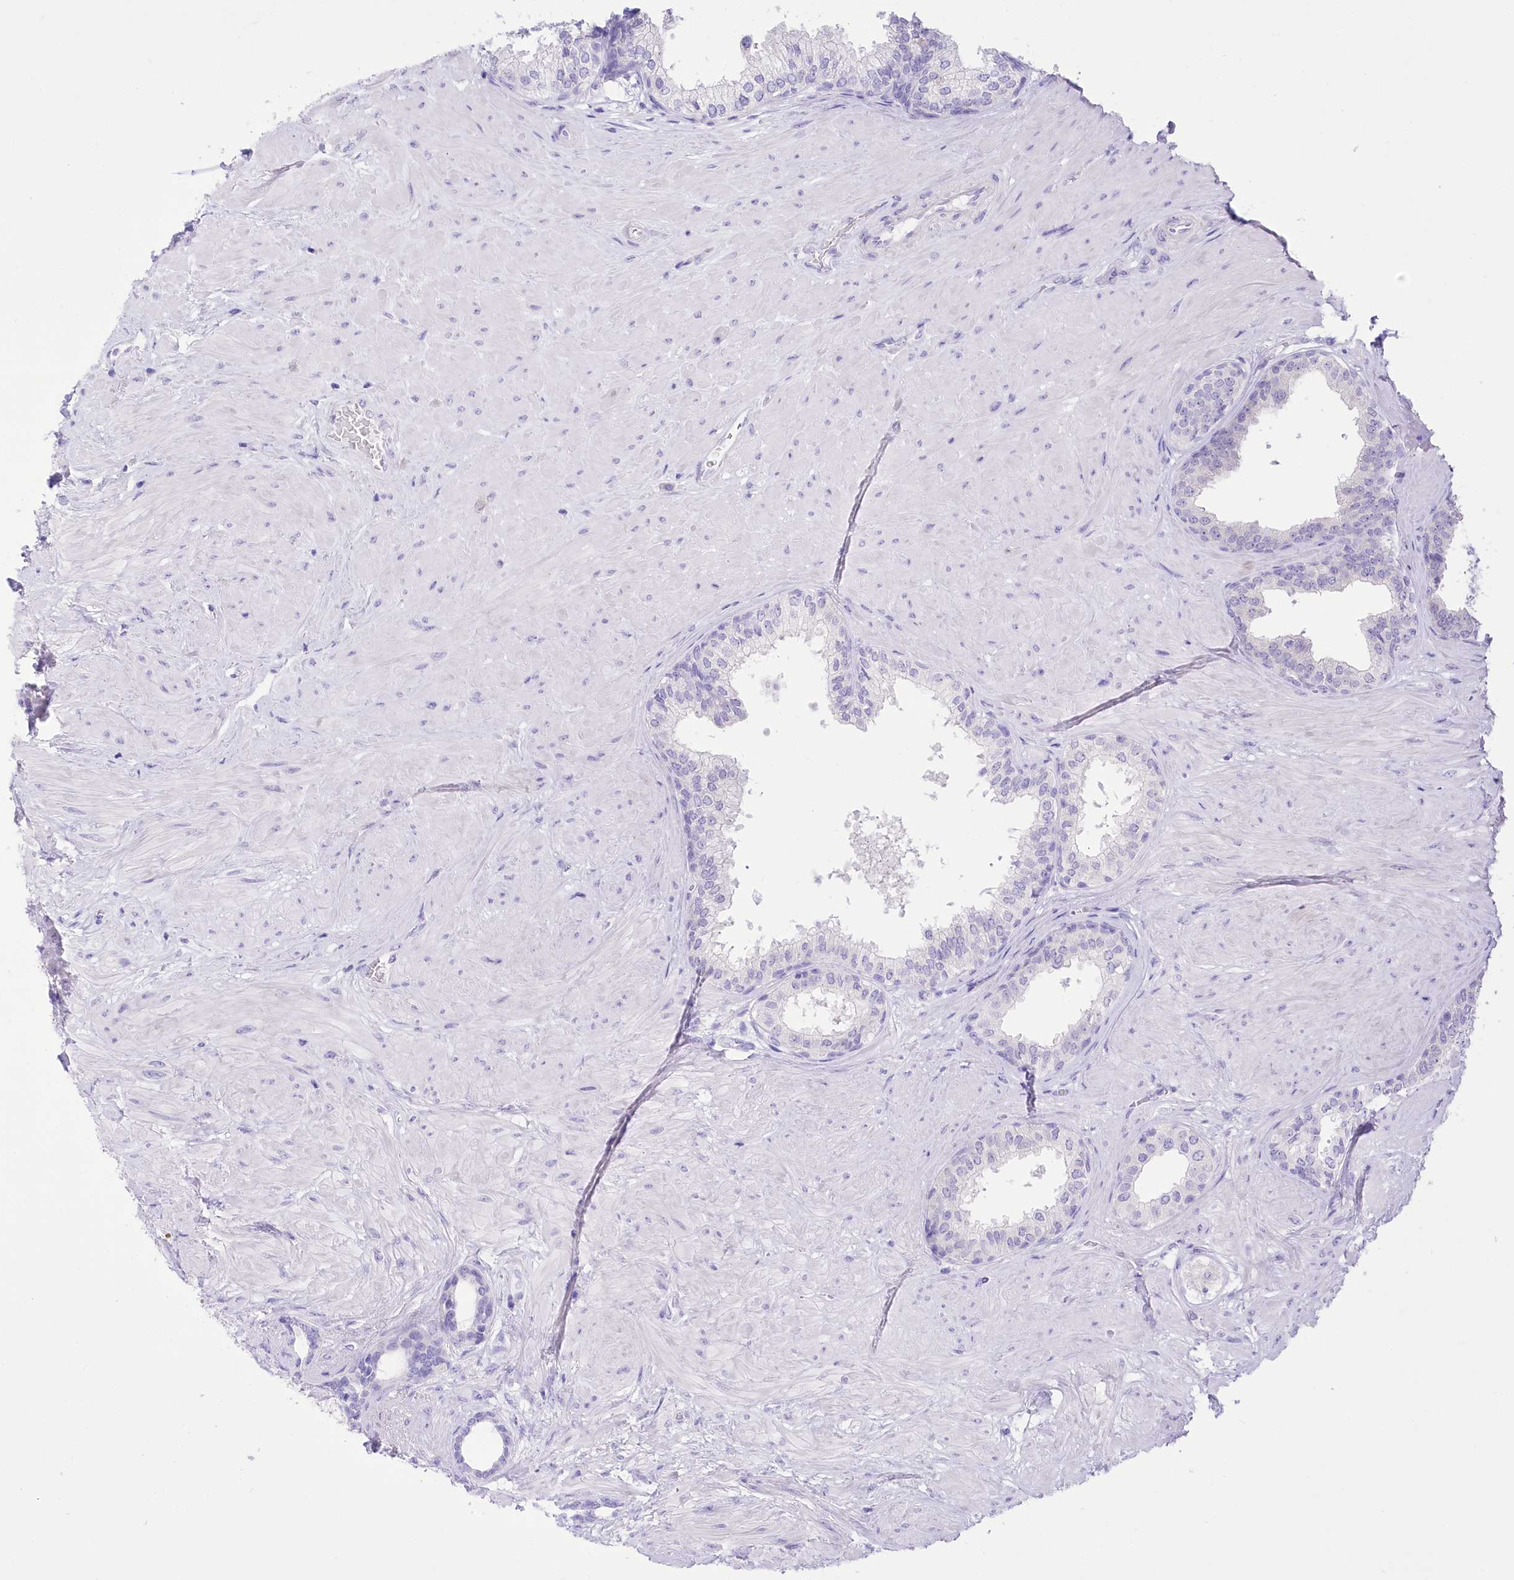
{"staining": {"intensity": "negative", "quantity": "none", "location": "none"}, "tissue": "prostate", "cell_type": "Glandular cells", "image_type": "normal", "snomed": [{"axis": "morphology", "description": "Normal tissue, NOS"}, {"axis": "topography", "description": "Prostate"}], "caption": "Immunohistochemistry micrograph of unremarkable human prostate stained for a protein (brown), which demonstrates no expression in glandular cells. Nuclei are stained in blue.", "gene": "PBLD", "patient": {"sex": "male", "age": 48}}